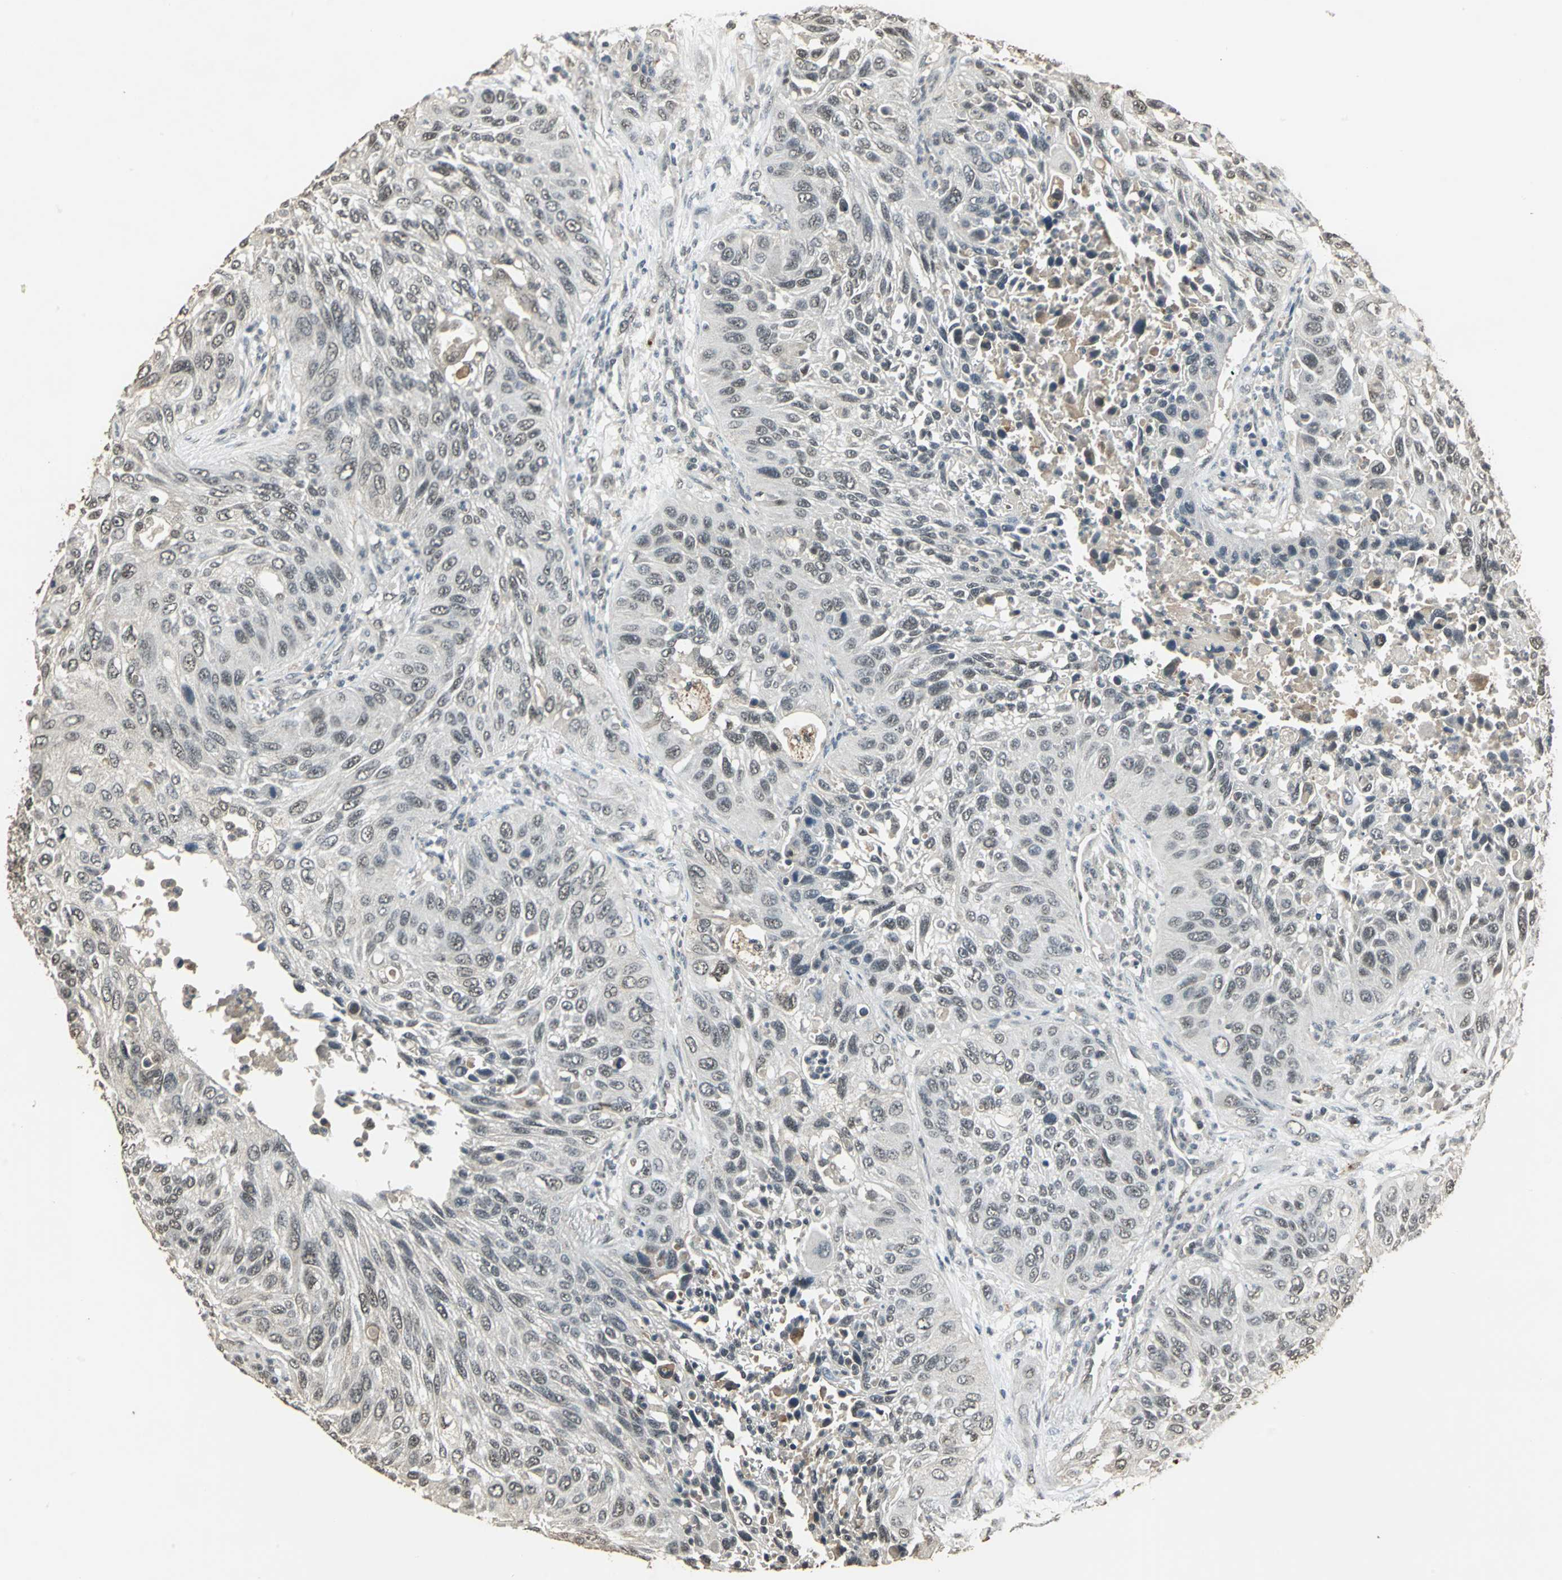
{"staining": {"intensity": "negative", "quantity": "none", "location": "none"}, "tissue": "lung cancer", "cell_type": "Tumor cells", "image_type": "cancer", "snomed": [{"axis": "morphology", "description": "Squamous cell carcinoma, NOS"}, {"axis": "topography", "description": "Lung"}], "caption": "Tumor cells are negative for brown protein staining in lung cancer (squamous cell carcinoma). (Immunohistochemistry, brightfield microscopy, high magnification).", "gene": "UCHL5", "patient": {"sex": "female", "age": 76}}